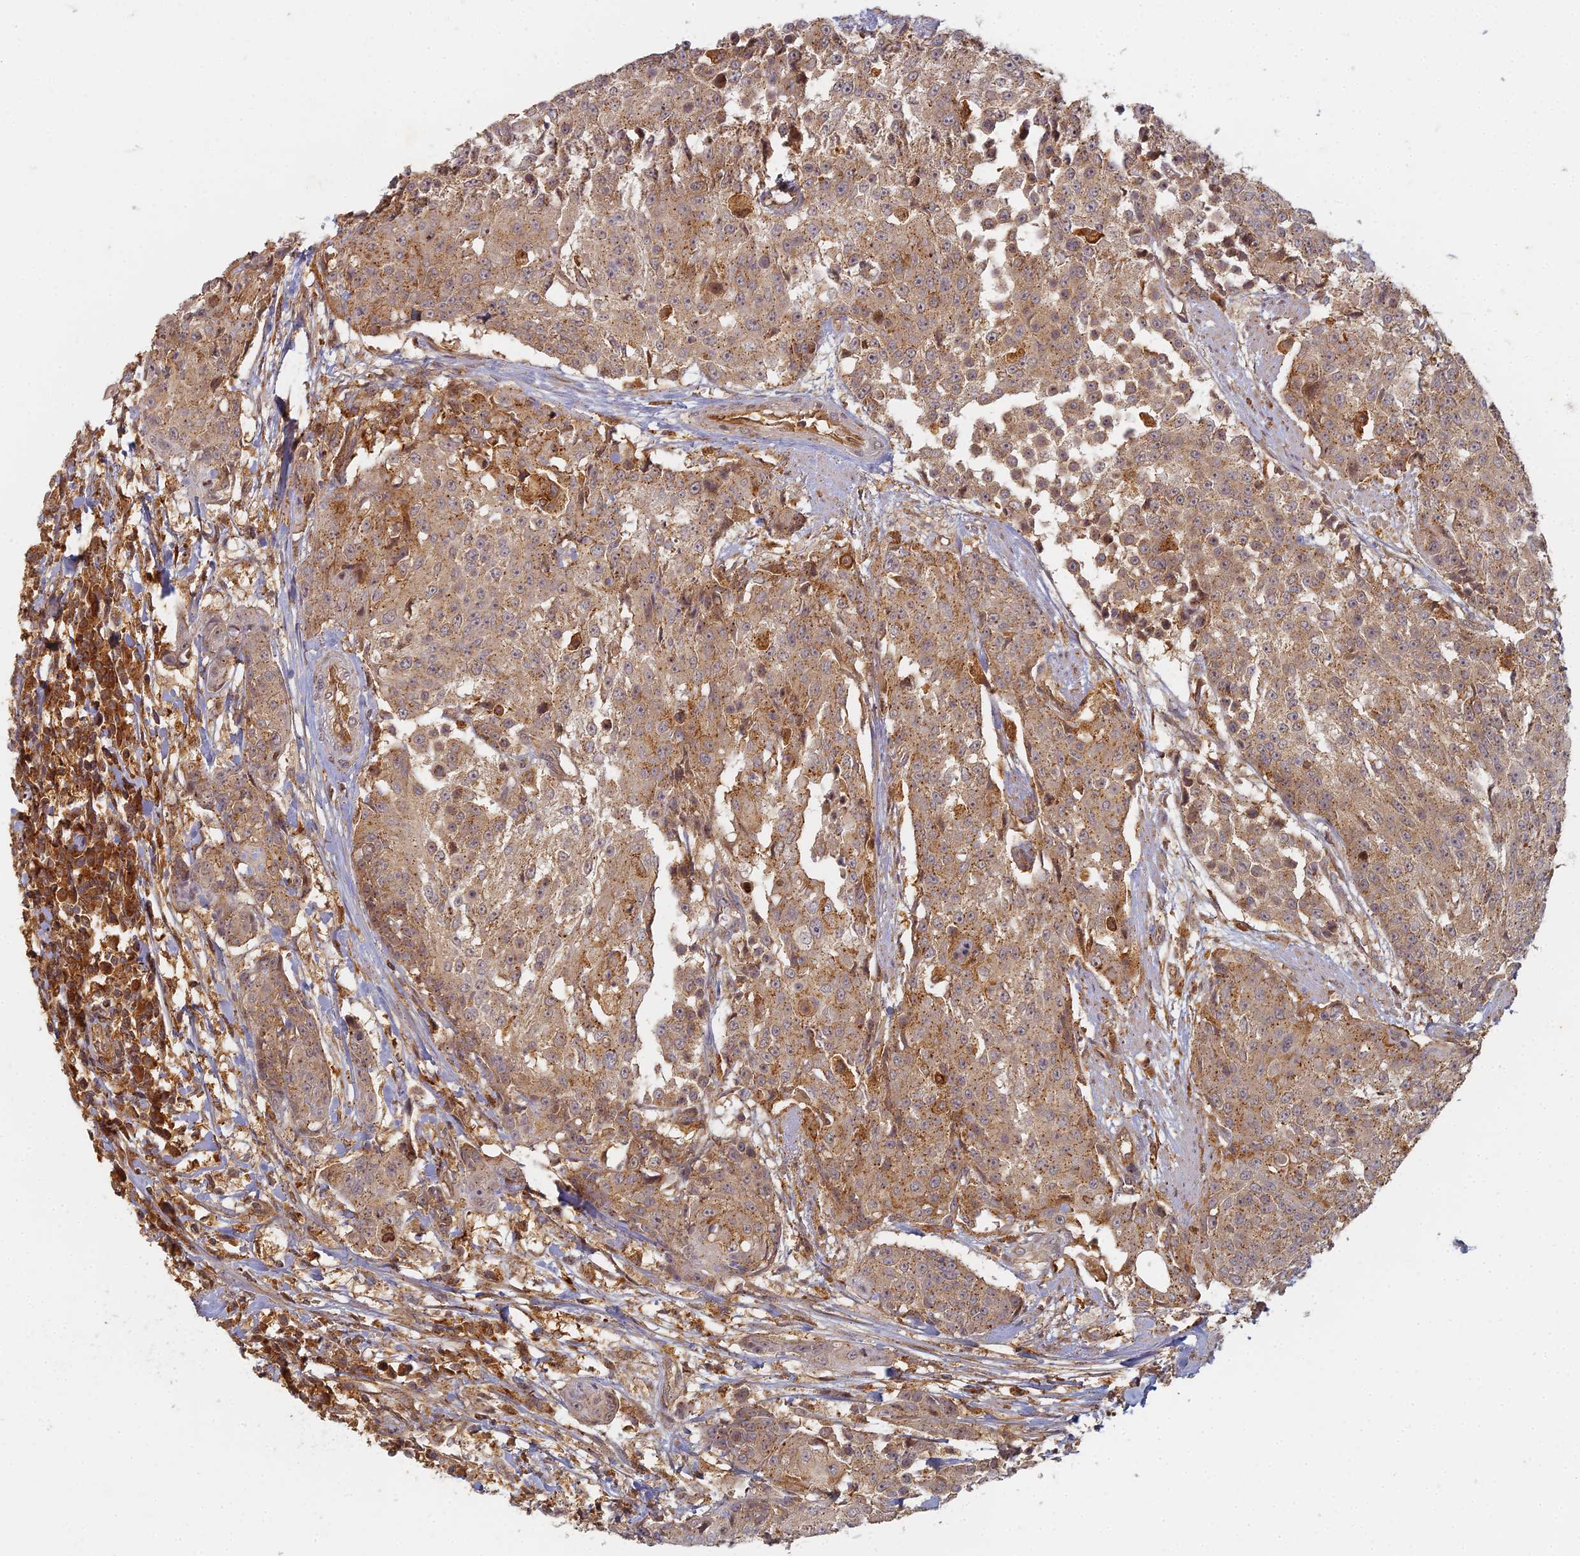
{"staining": {"intensity": "moderate", "quantity": ">75%", "location": "cytoplasmic/membranous"}, "tissue": "urothelial cancer", "cell_type": "Tumor cells", "image_type": "cancer", "snomed": [{"axis": "morphology", "description": "Urothelial carcinoma, High grade"}, {"axis": "topography", "description": "Urinary bladder"}], "caption": "High-grade urothelial carcinoma was stained to show a protein in brown. There is medium levels of moderate cytoplasmic/membranous positivity in about >75% of tumor cells. (Stains: DAB (3,3'-diaminobenzidine) in brown, nuclei in blue, Microscopy: brightfield microscopy at high magnification).", "gene": "INO80D", "patient": {"sex": "female", "age": 63}}